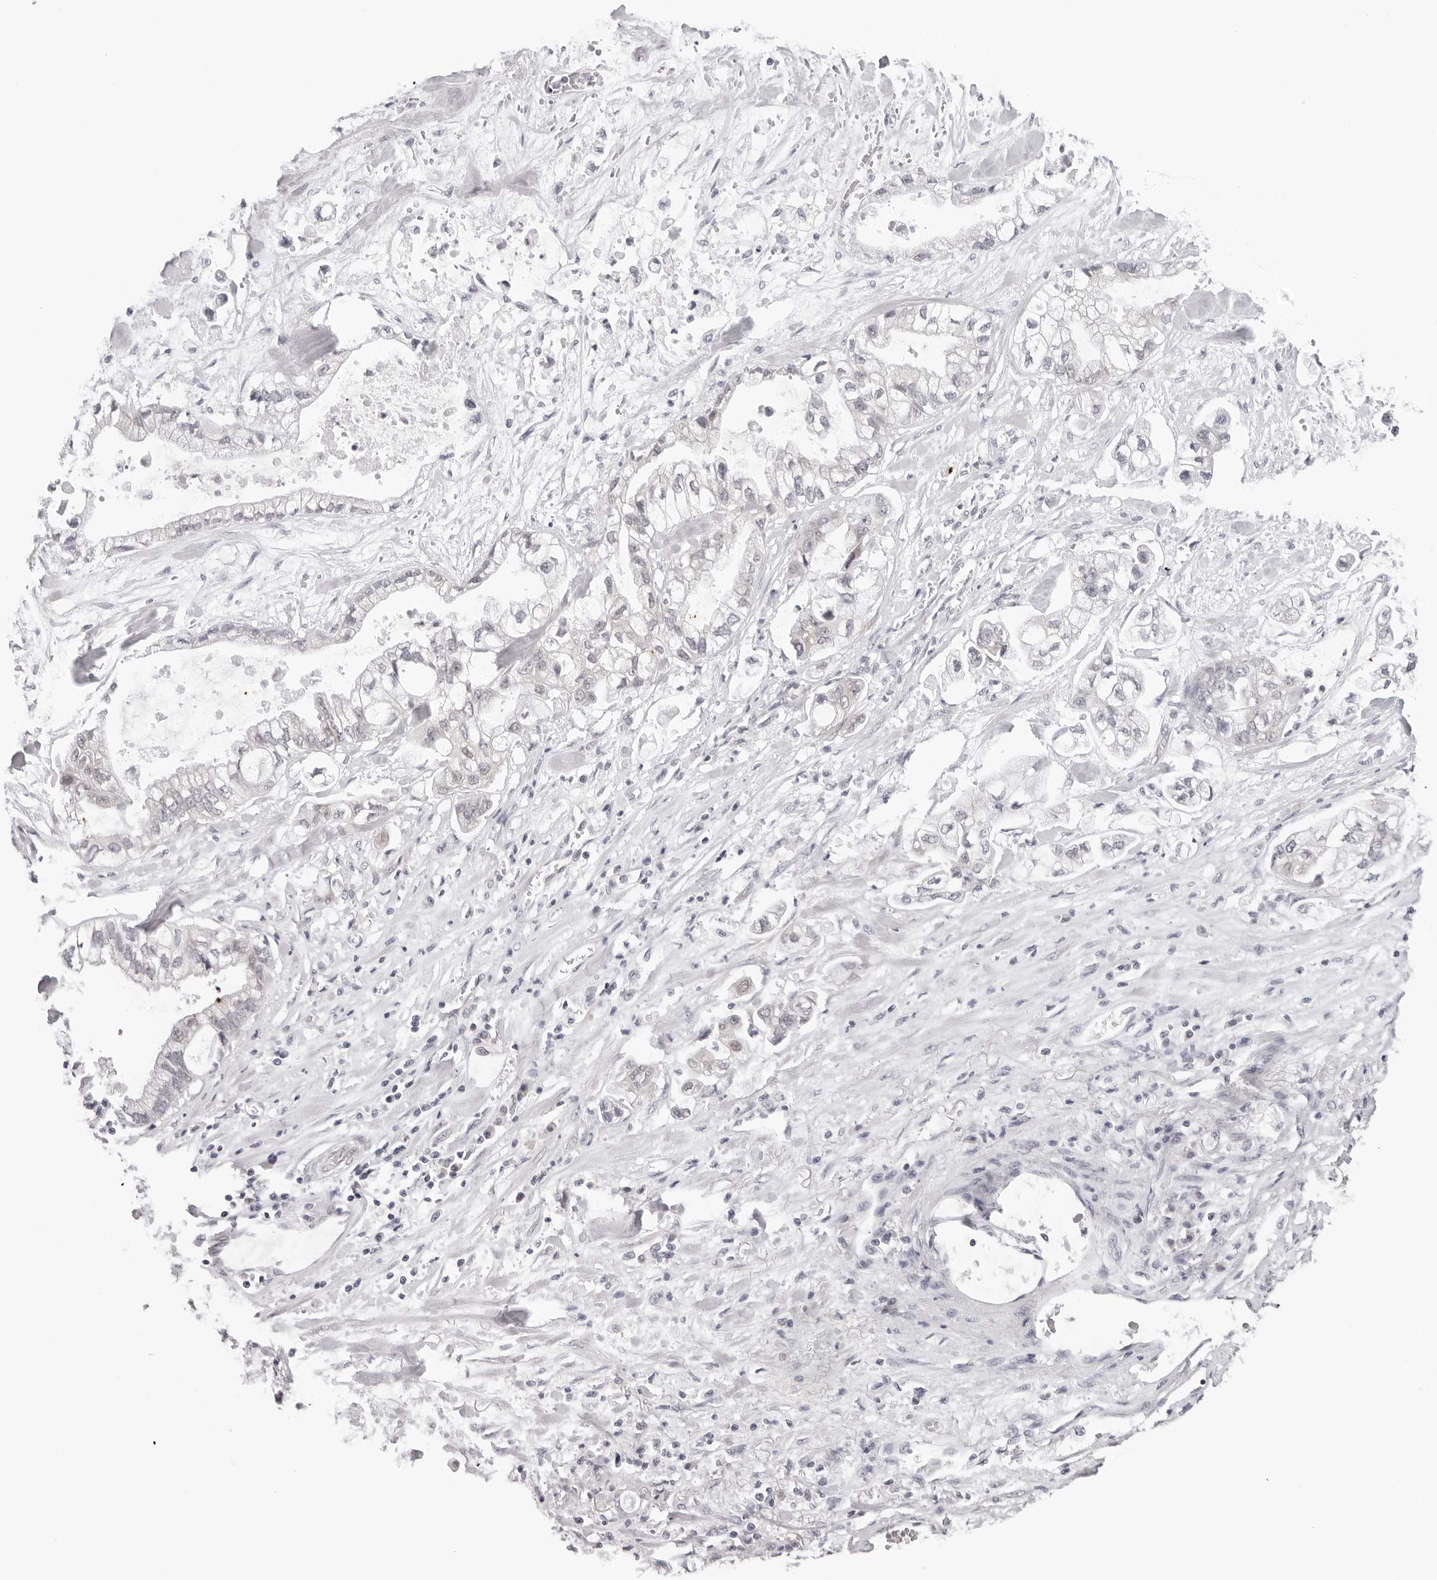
{"staining": {"intensity": "negative", "quantity": "none", "location": "none"}, "tissue": "stomach cancer", "cell_type": "Tumor cells", "image_type": "cancer", "snomed": [{"axis": "morphology", "description": "Normal tissue, NOS"}, {"axis": "morphology", "description": "Adenocarcinoma, NOS"}, {"axis": "topography", "description": "Stomach"}], "caption": "High power microscopy histopathology image of an IHC micrograph of stomach cancer, revealing no significant staining in tumor cells.", "gene": "PRUNE1", "patient": {"sex": "male", "age": 62}}